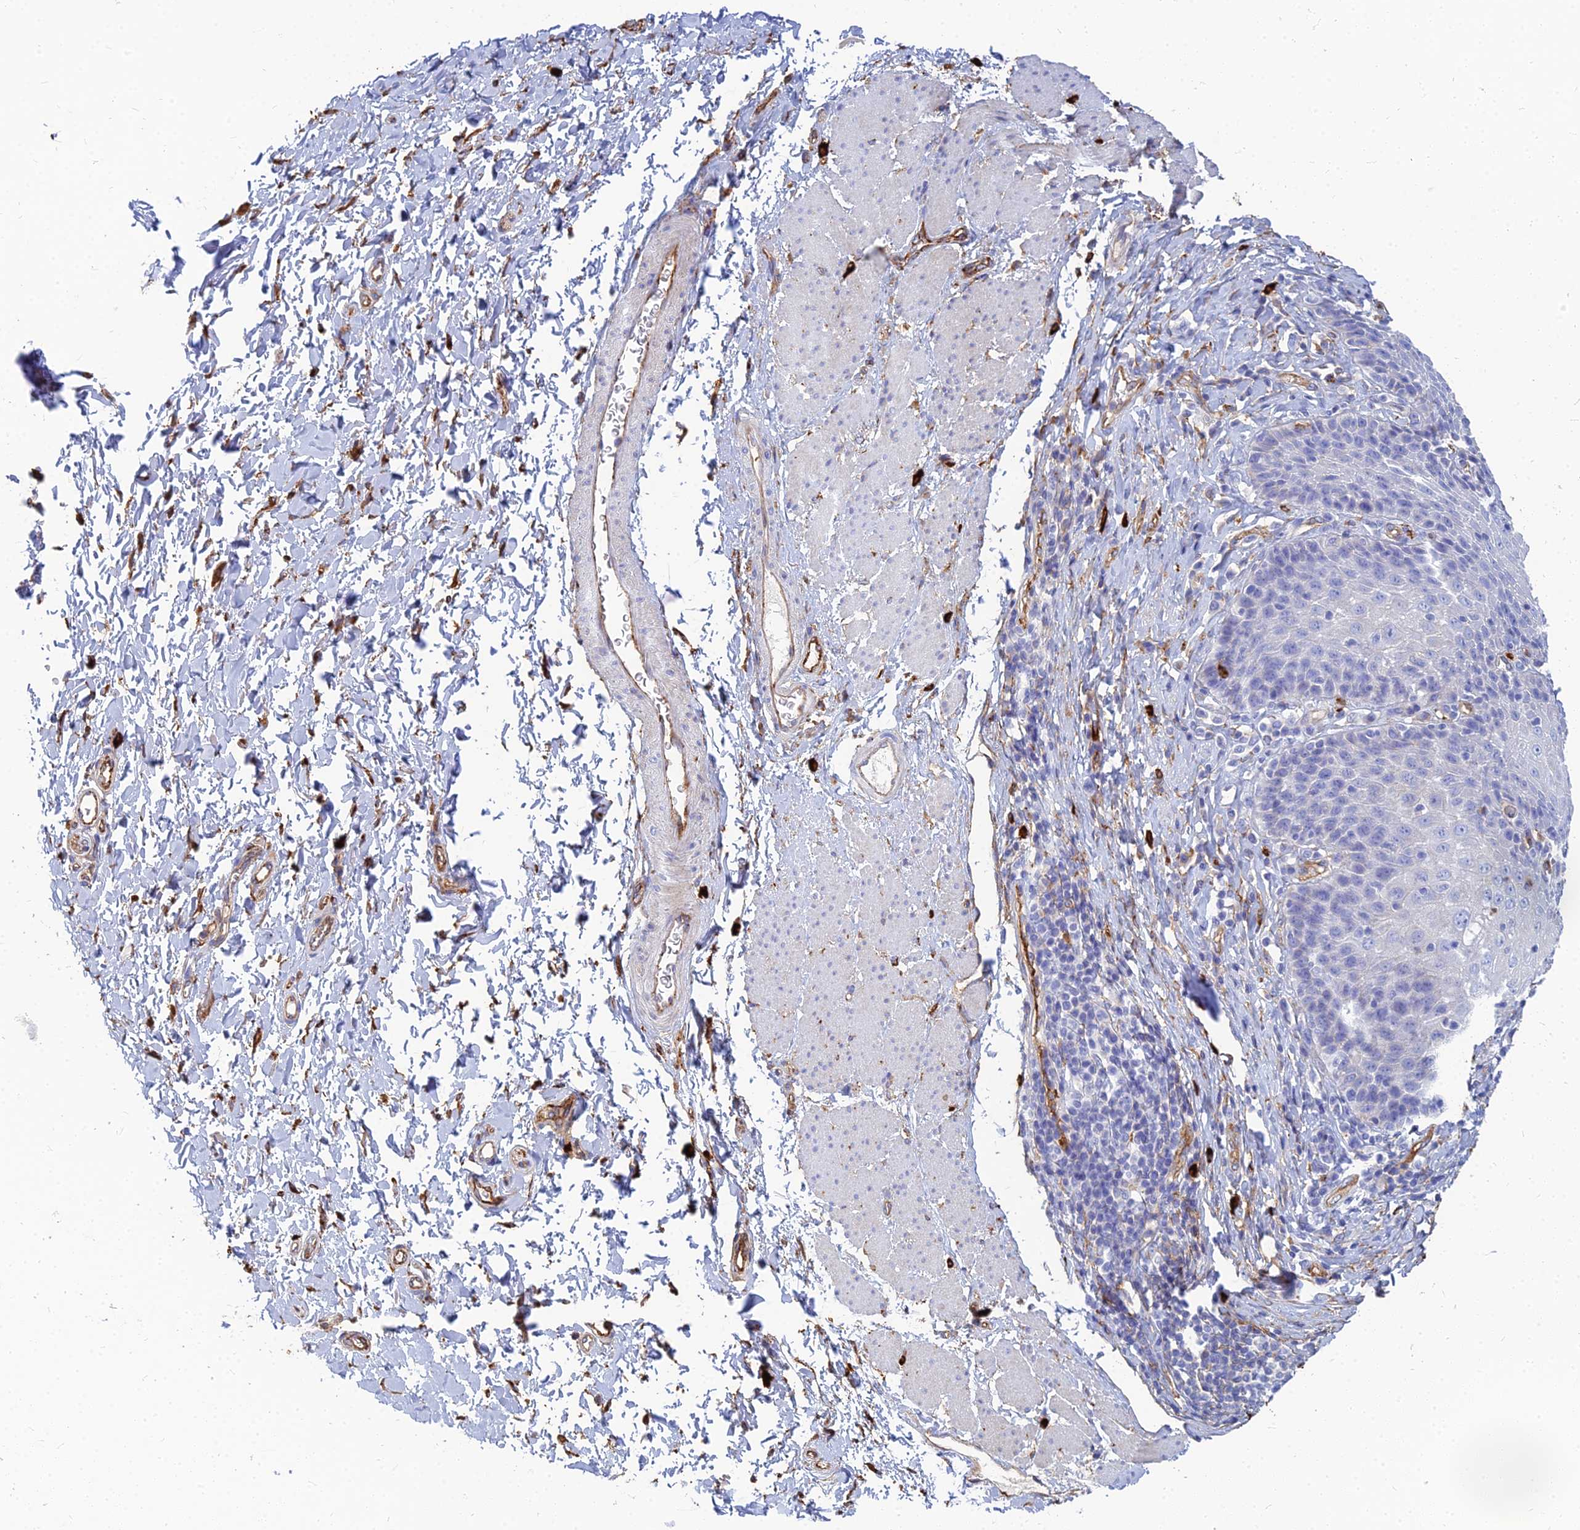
{"staining": {"intensity": "negative", "quantity": "none", "location": "none"}, "tissue": "esophagus", "cell_type": "Squamous epithelial cells", "image_type": "normal", "snomed": [{"axis": "morphology", "description": "Normal tissue, NOS"}, {"axis": "topography", "description": "Esophagus"}], "caption": "Micrograph shows no significant protein positivity in squamous epithelial cells of benign esophagus. The staining is performed using DAB brown chromogen with nuclei counter-stained in using hematoxylin.", "gene": "VAT1", "patient": {"sex": "female", "age": 61}}